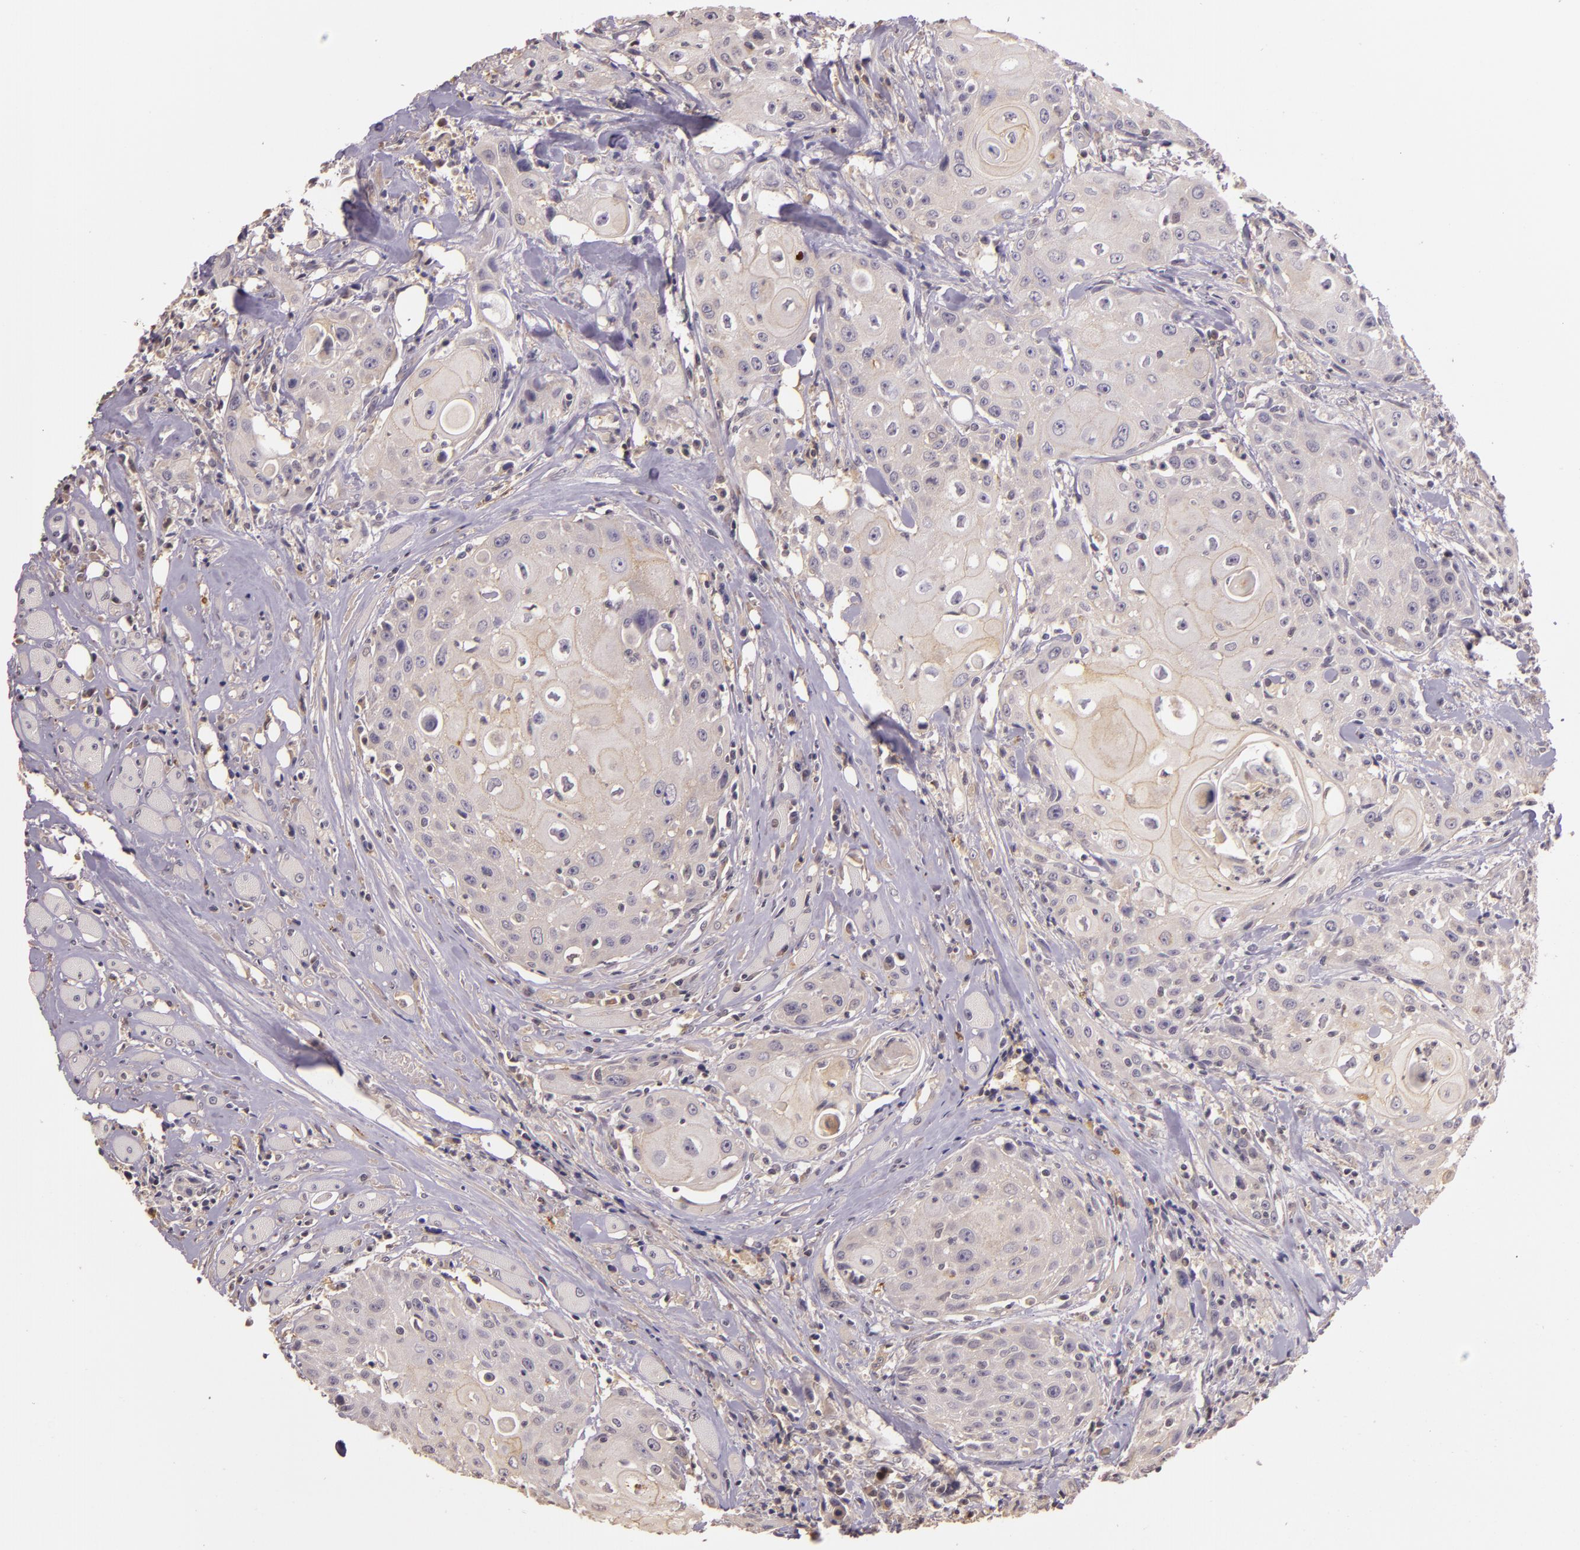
{"staining": {"intensity": "negative", "quantity": "none", "location": "none"}, "tissue": "head and neck cancer", "cell_type": "Tumor cells", "image_type": "cancer", "snomed": [{"axis": "morphology", "description": "Squamous cell carcinoma, NOS"}, {"axis": "topography", "description": "Oral tissue"}, {"axis": "topography", "description": "Head-Neck"}], "caption": "An immunohistochemistry (IHC) image of head and neck cancer is shown. There is no staining in tumor cells of head and neck cancer.", "gene": "ARMH4", "patient": {"sex": "female", "age": 82}}